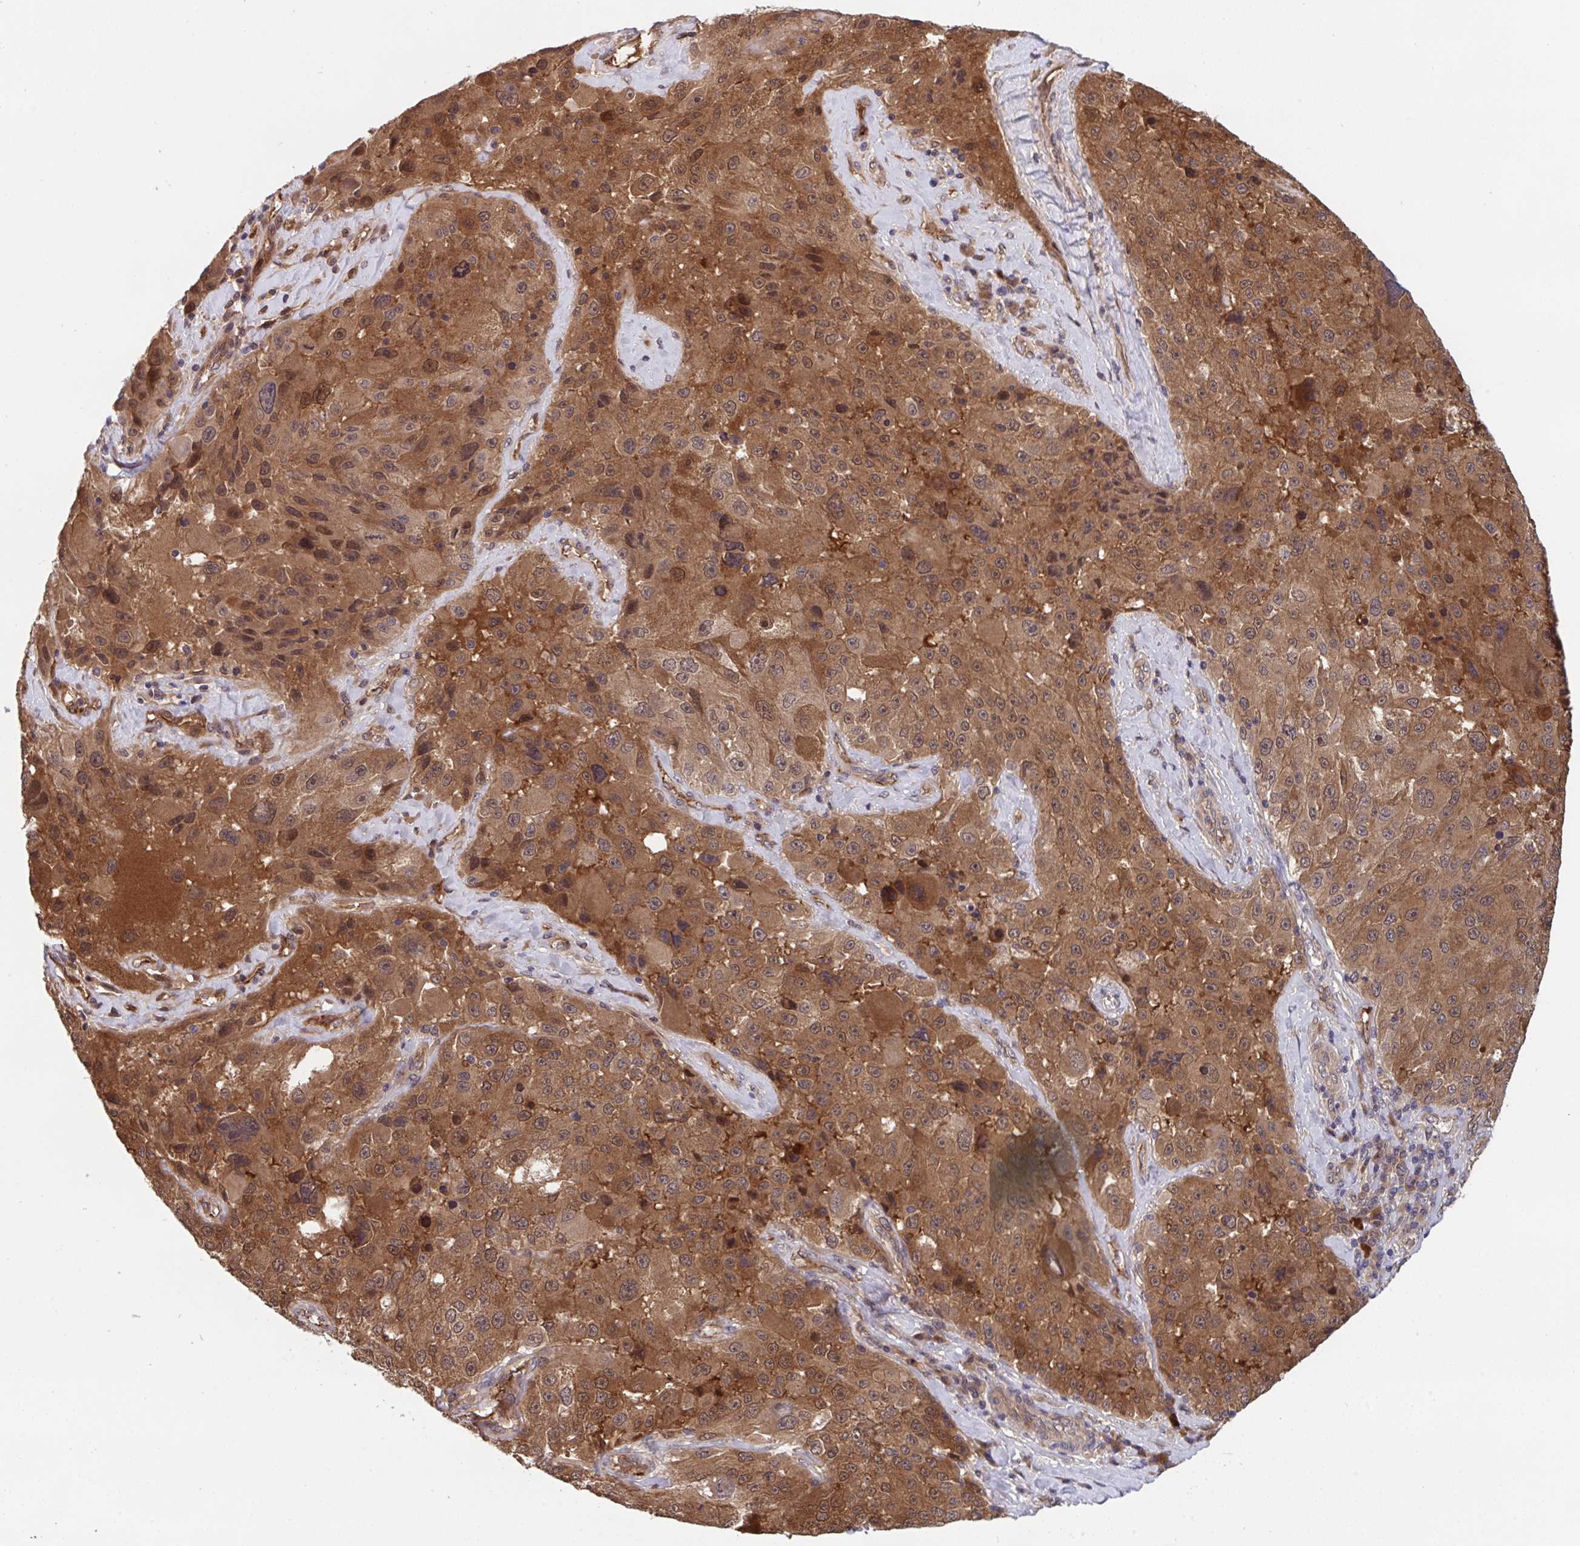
{"staining": {"intensity": "moderate", "quantity": ">75%", "location": "cytoplasmic/membranous,nuclear"}, "tissue": "melanoma", "cell_type": "Tumor cells", "image_type": "cancer", "snomed": [{"axis": "morphology", "description": "Malignant melanoma, Metastatic site"}, {"axis": "topography", "description": "Lymph node"}], "caption": "Immunohistochemistry (IHC) (DAB) staining of melanoma demonstrates moderate cytoplasmic/membranous and nuclear protein positivity in about >75% of tumor cells. The staining is performed using DAB brown chromogen to label protein expression. The nuclei are counter-stained blue using hematoxylin.", "gene": "TIGAR", "patient": {"sex": "male", "age": 62}}